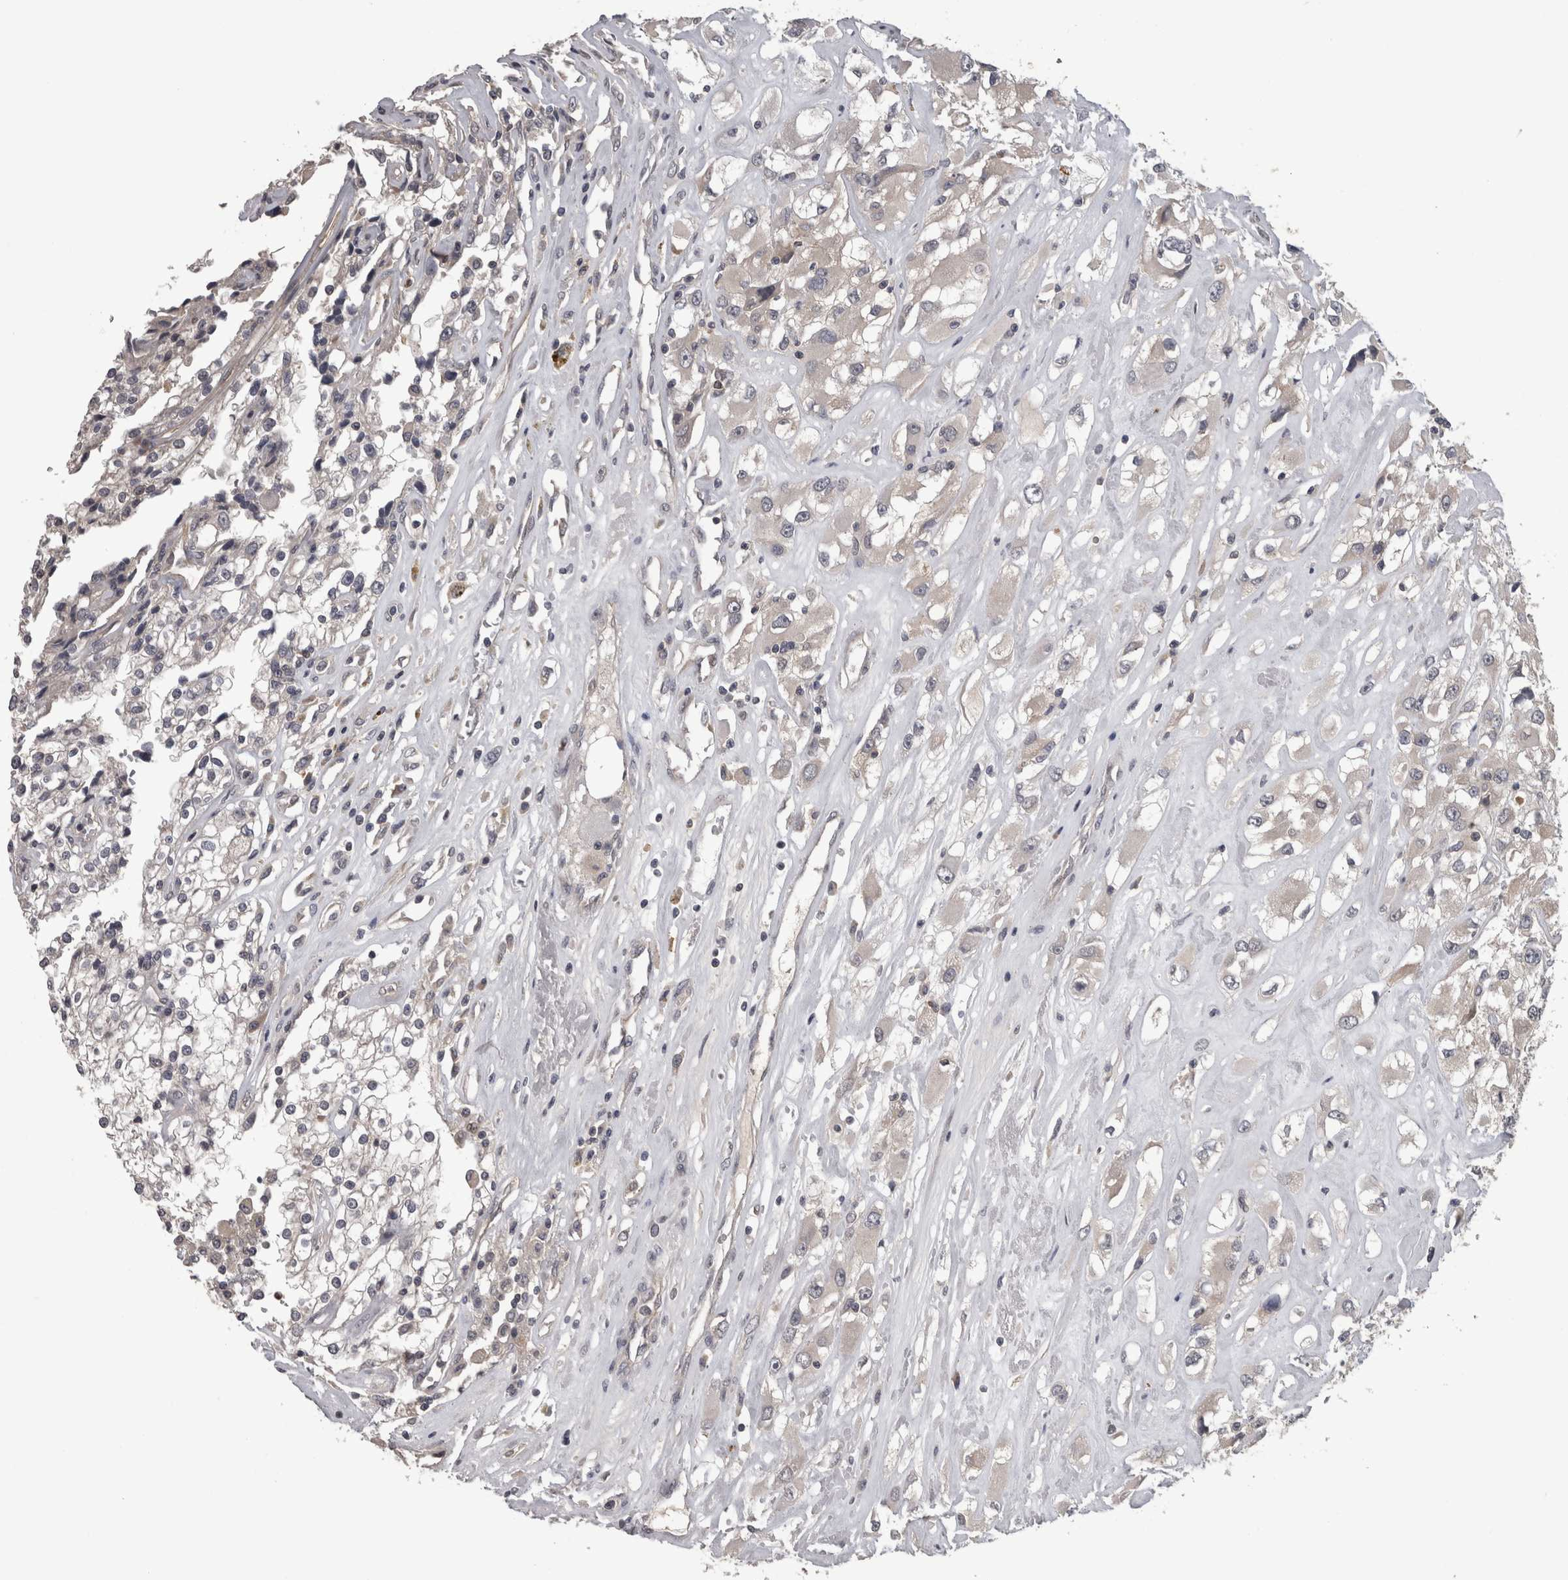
{"staining": {"intensity": "negative", "quantity": "none", "location": "none"}, "tissue": "renal cancer", "cell_type": "Tumor cells", "image_type": "cancer", "snomed": [{"axis": "morphology", "description": "Adenocarcinoma, NOS"}, {"axis": "topography", "description": "Kidney"}], "caption": "Immunohistochemistry (IHC) of renal cancer exhibits no positivity in tumor cells. (Immunohistochemistry, brightfield microscopy, high magnification).", "gene": "PON3", "patient": {"sex": "female", "age": 52}}